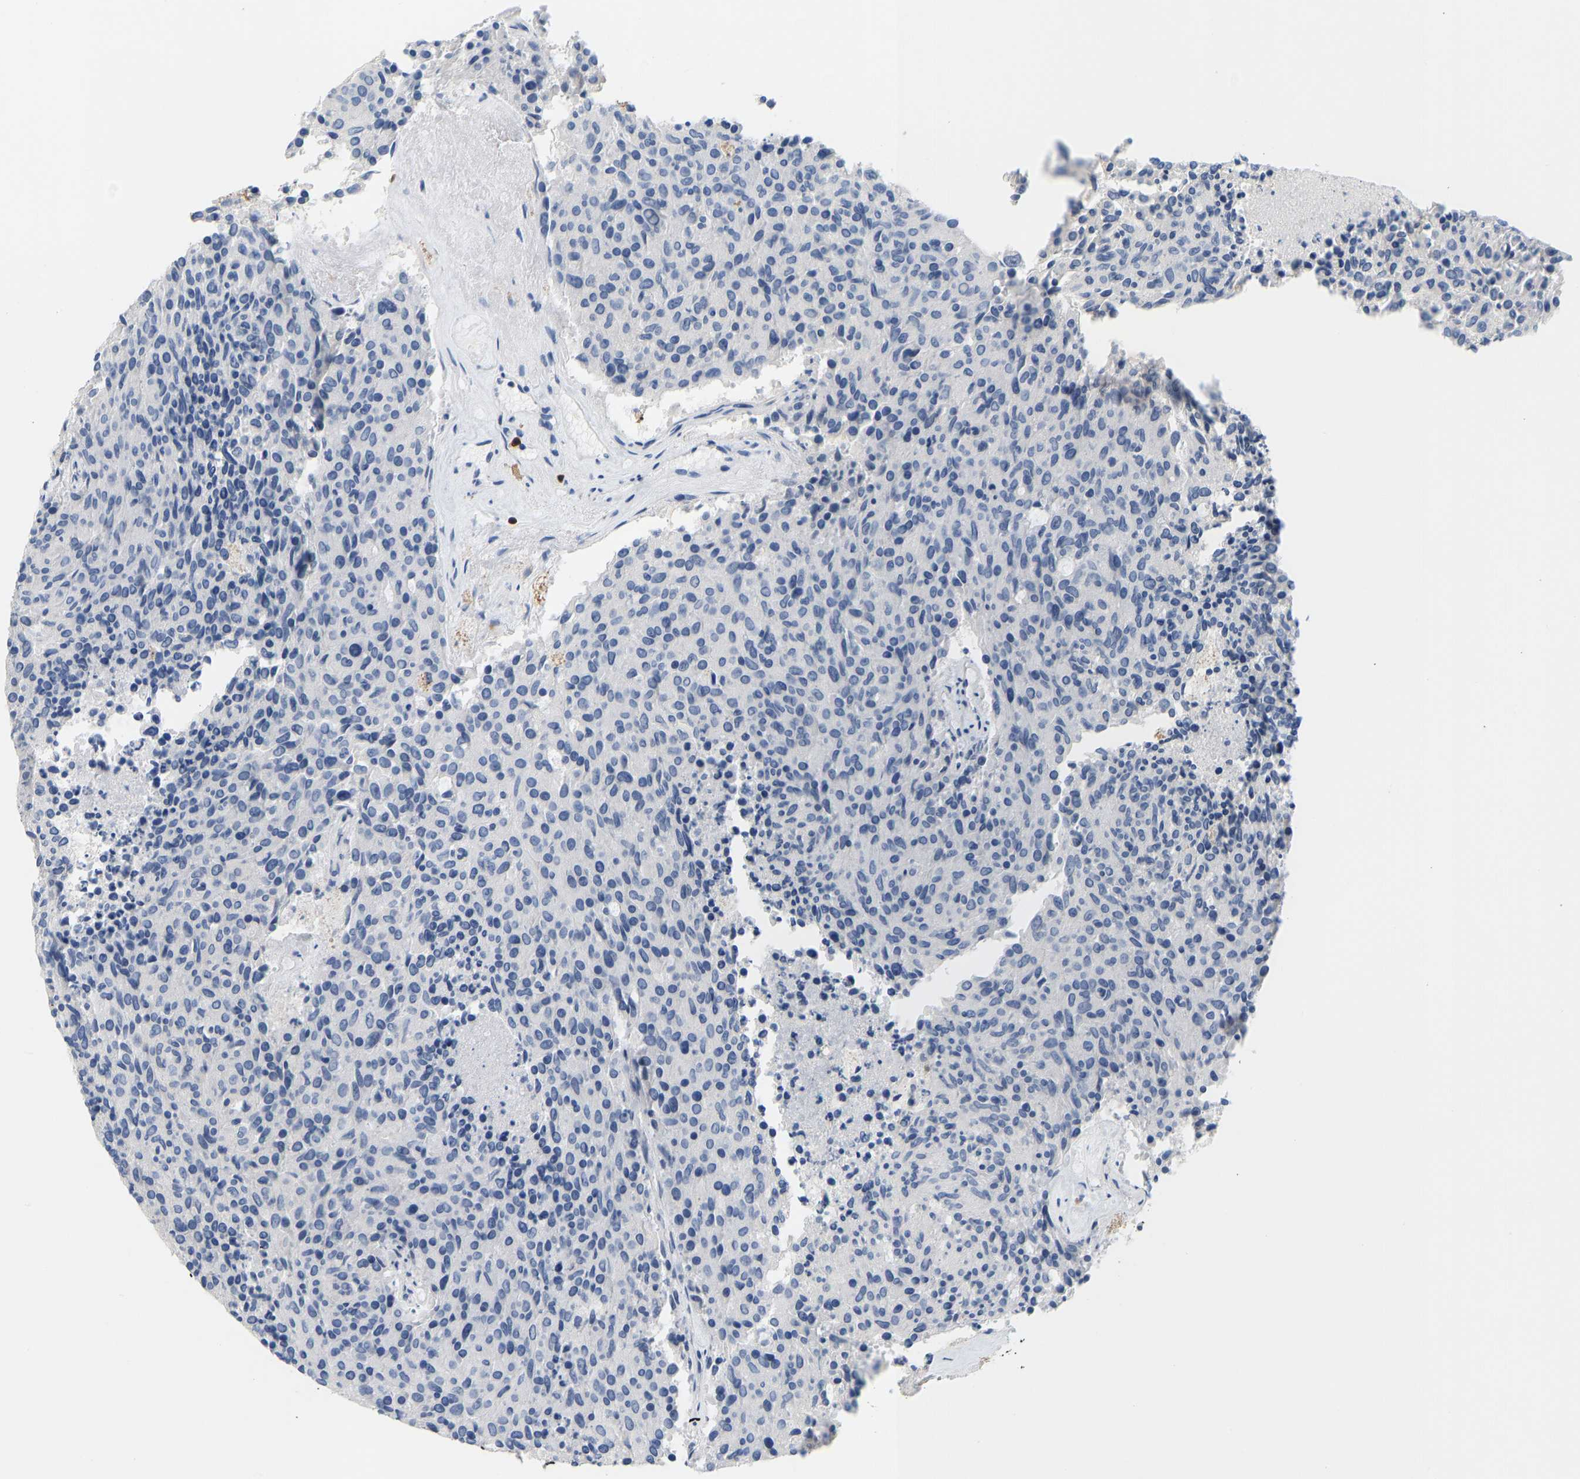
{"staining": {"intensity": "negative", "quantity": "none", "location": "none"}, "tissue": "carcinoid", "cell_type": "Tumor cells", "image_type": "cancer", "snomed": [{"axis": "morphology", "description": "Carcinoid, malignant, NOS"}, {"axis": "topography", "description": "Pancreas"}], "caption": "This is an immunohistochemistry micrograph of carcinoid (malignant). There is no positivity in tumor cells.", "gene": "EVL", "patient": {"sex": "female", "age": 54}}